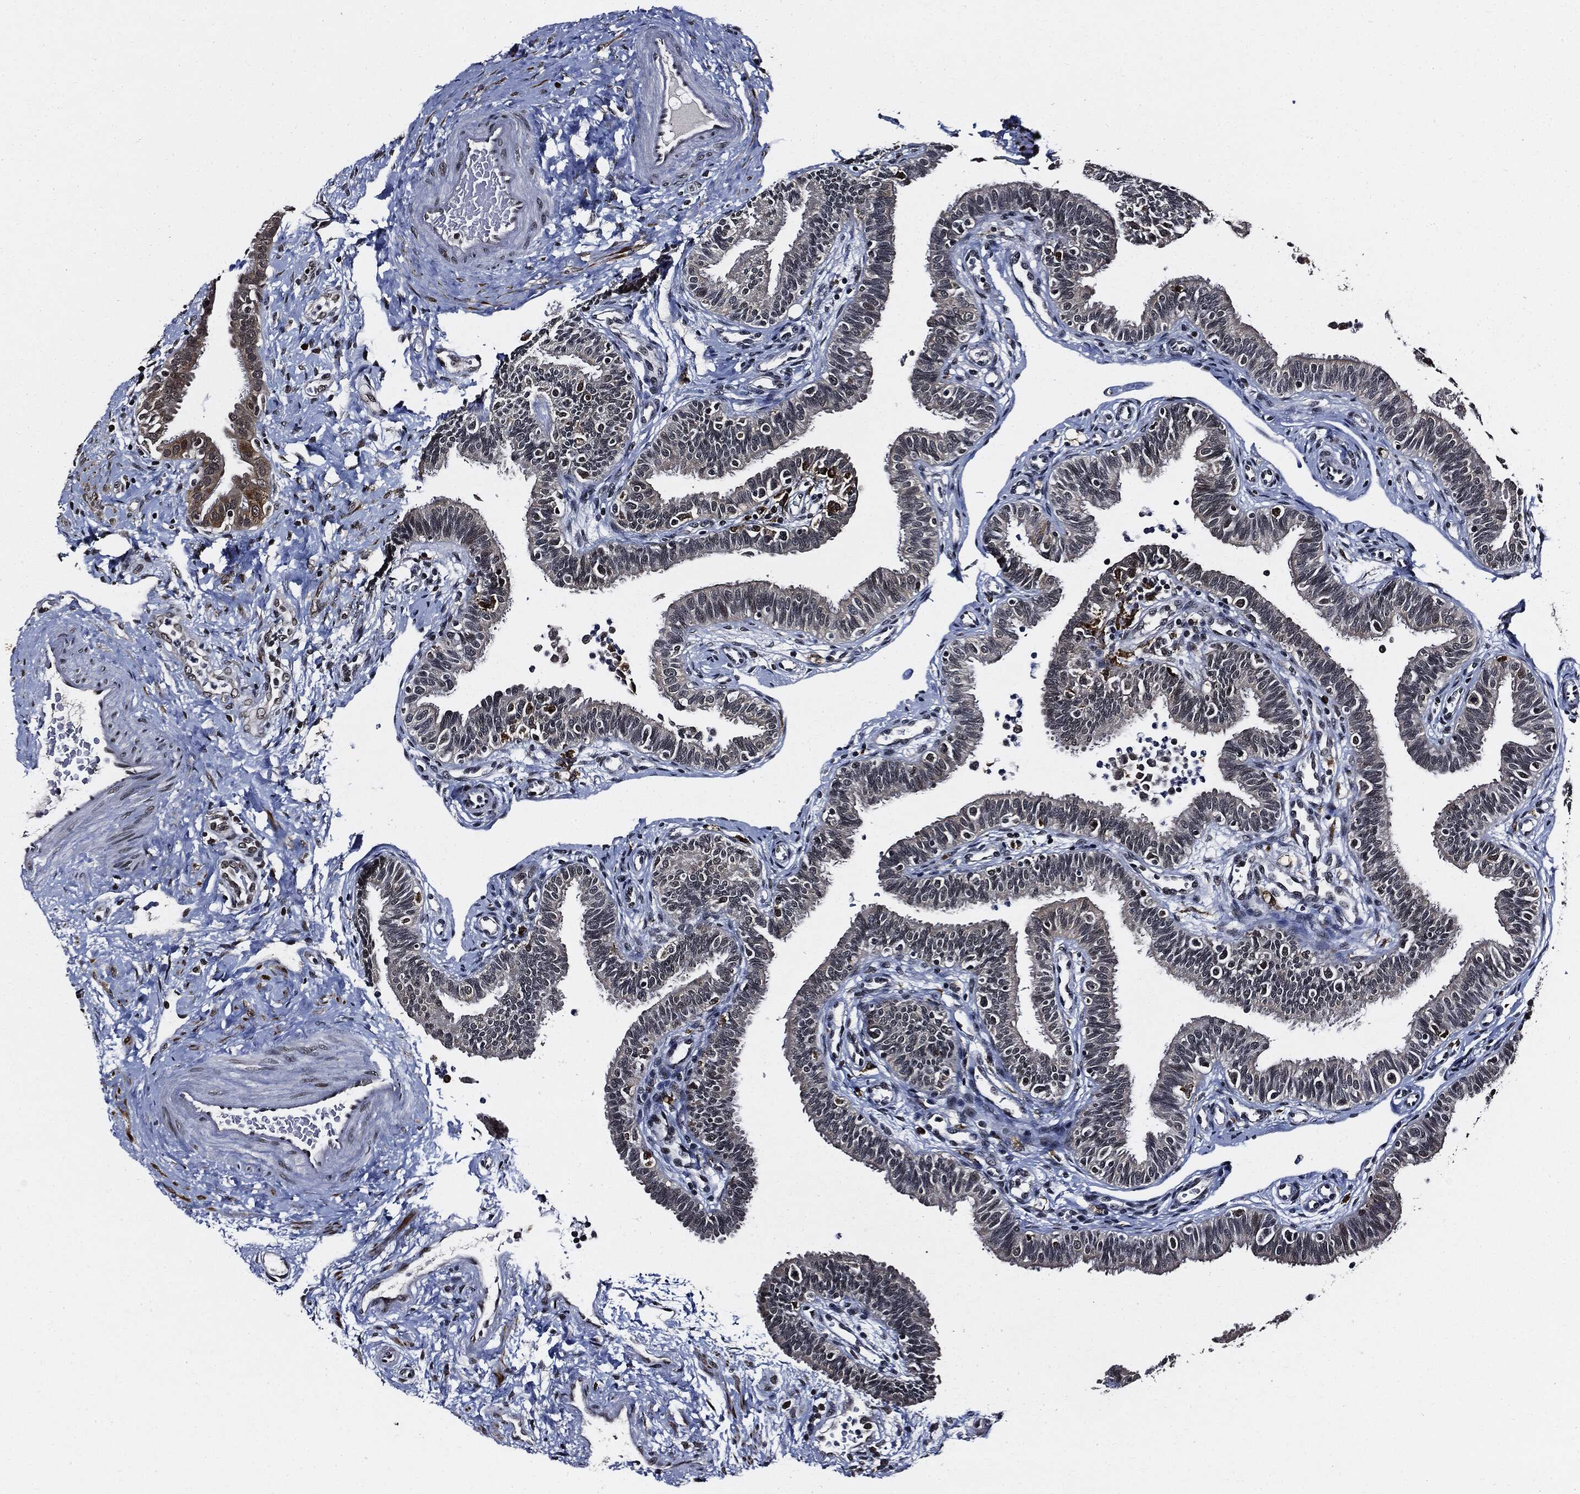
{"staining": {"intensity": "negative", "quantity": "none", "location": "none"}, "tissue": "fallopian tube", "cell_type": "Glandular cells", "image_type": "normal", "snomed": [{"axis": "morphology", "description": "Normal tissue, NOS"}, {"axis": "topography", "description": "Fallopian tube"}], "caption": "This is an immunohistochemistry micrograph of benign fallopian tube. There is no expression in glandular cells.", "gene": "SUGT1", "patient": {"sex": "female", "age": 36}}